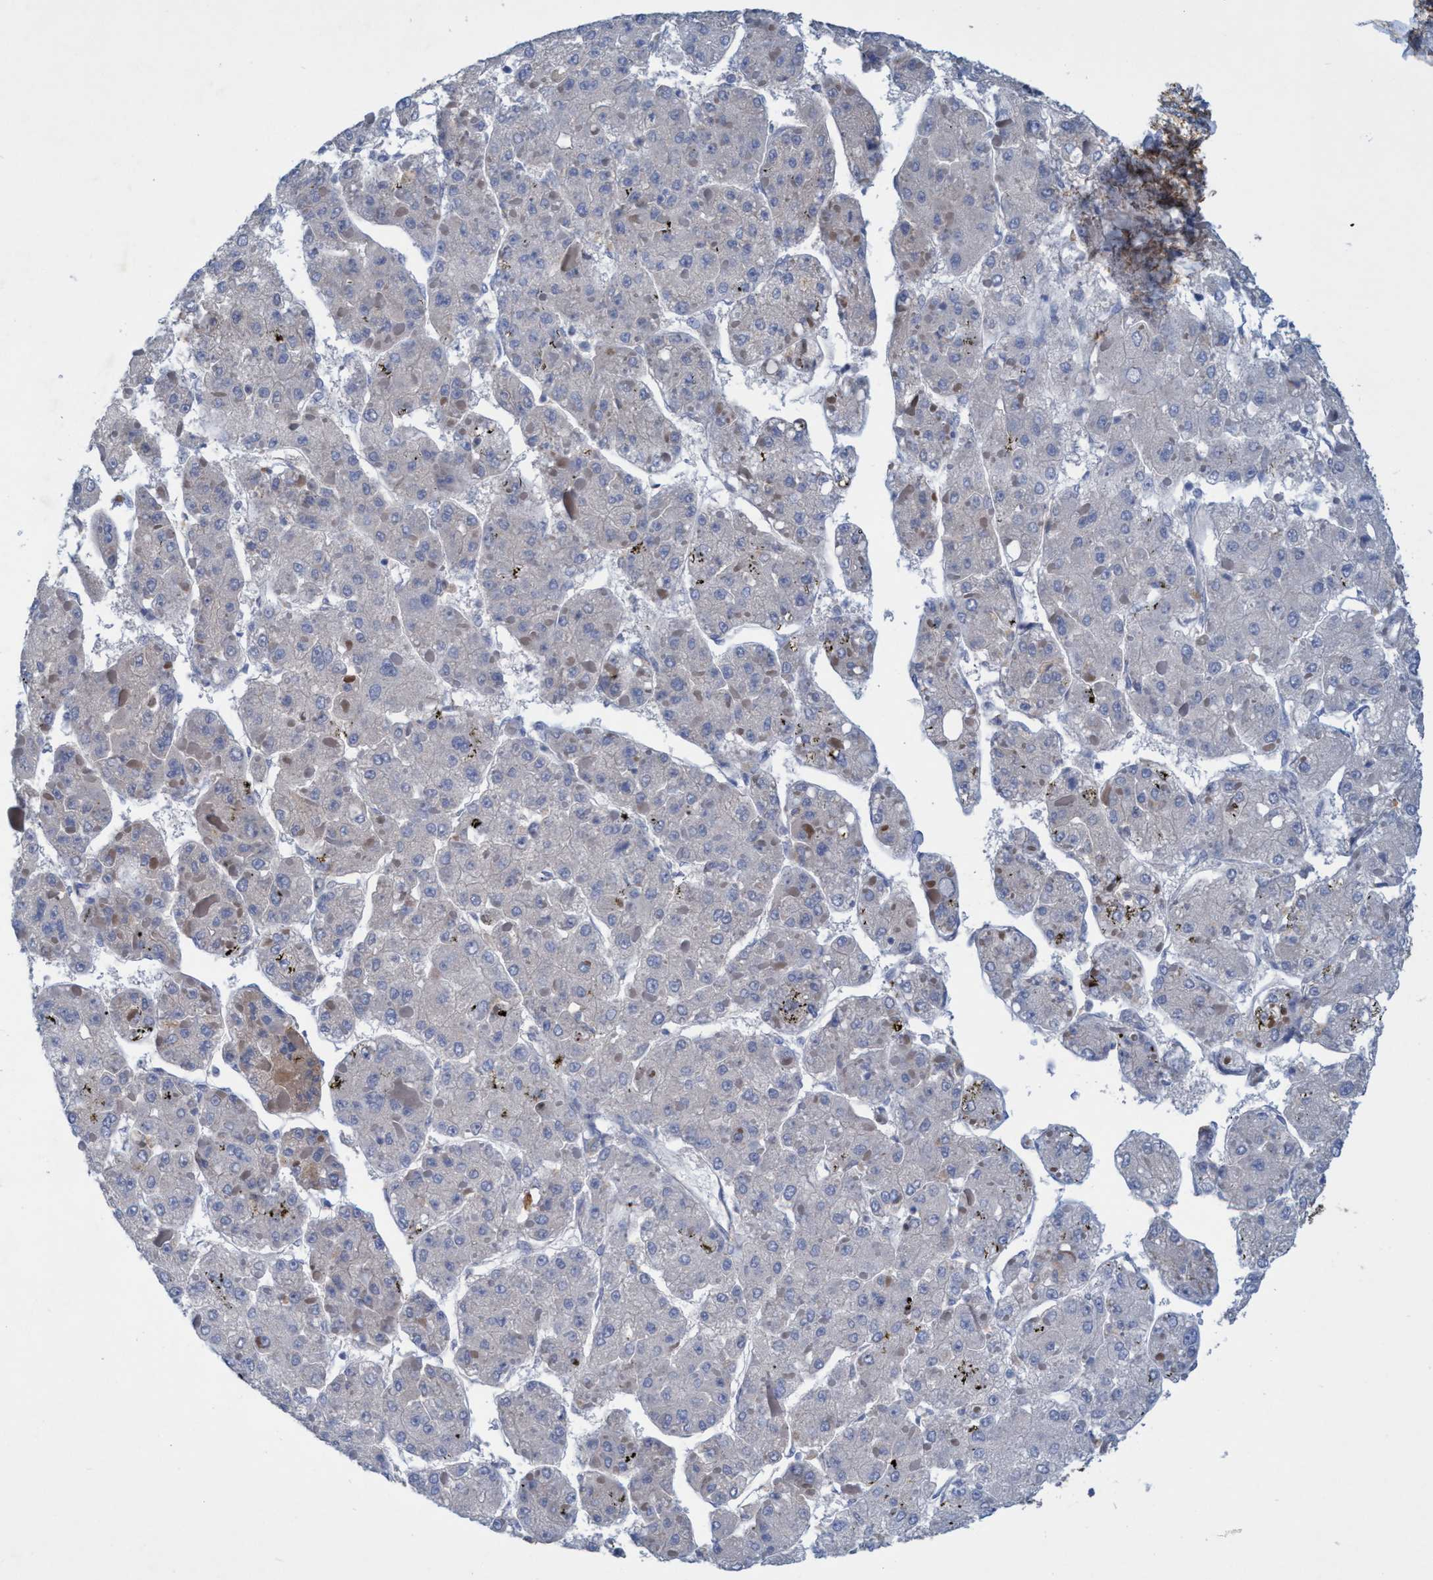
{"staining": {"intensity": "weak", "quantity": "<25%", "location": "cytoplasmic/membranous"}, "tissue": "liver cancer", "cell_type": "Tumor cells", "image_type": "cancer", "snomed": [{"axis": "morphology", "description": "Carcinoma, Hepatocellular, NOS"}, {"axis": "topography", "description": "Liver"}], "caption": "The photomicrograph exhibits no staining of tumor cells in liver hepatocellular carcinoma.", "gene": "GULP1", "patient": {"sex": "female", "age": 73}}